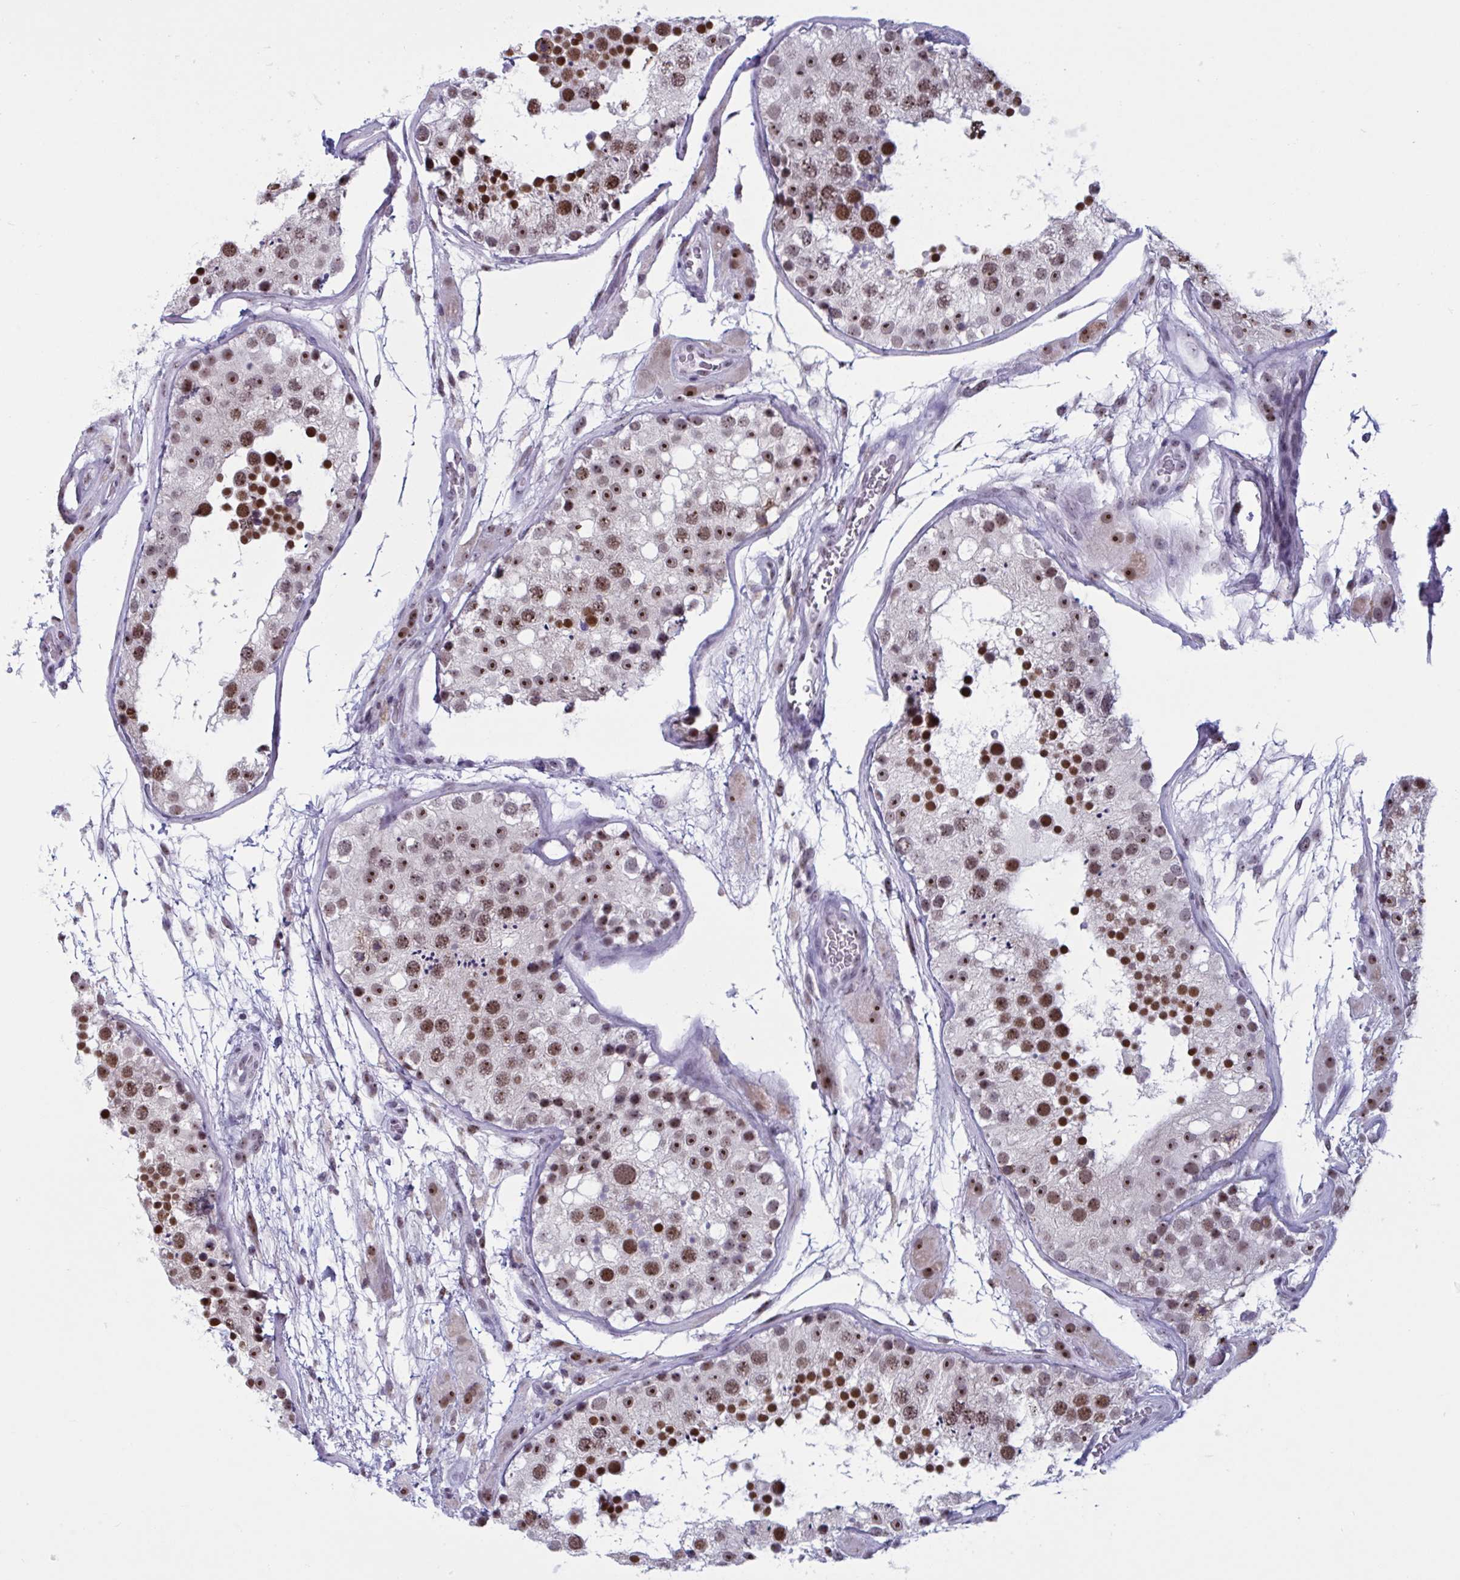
{"staining": {"intensity": "moderate", "quantity": ">75%", "location": "nuclear"}, "tissue": "testis", "cell_type": "Cells in seminiferous ducts", "image_type": "normal", "snomed": [{"axis": "morphology", "description": "Normal tissue, NOS"}, {"axis": "topography", "description": "Testis"}], "caption": "Protein expression by immunohistochemistry reveals moderate nuclear positivity in about >75% of cells in seminiferous ducts in unremarkable testis. (DAB = brown stain, brightfield microscopy at high magnification).", "gene": "TGM6", "patient": {"sex": "male", "age": 26}}